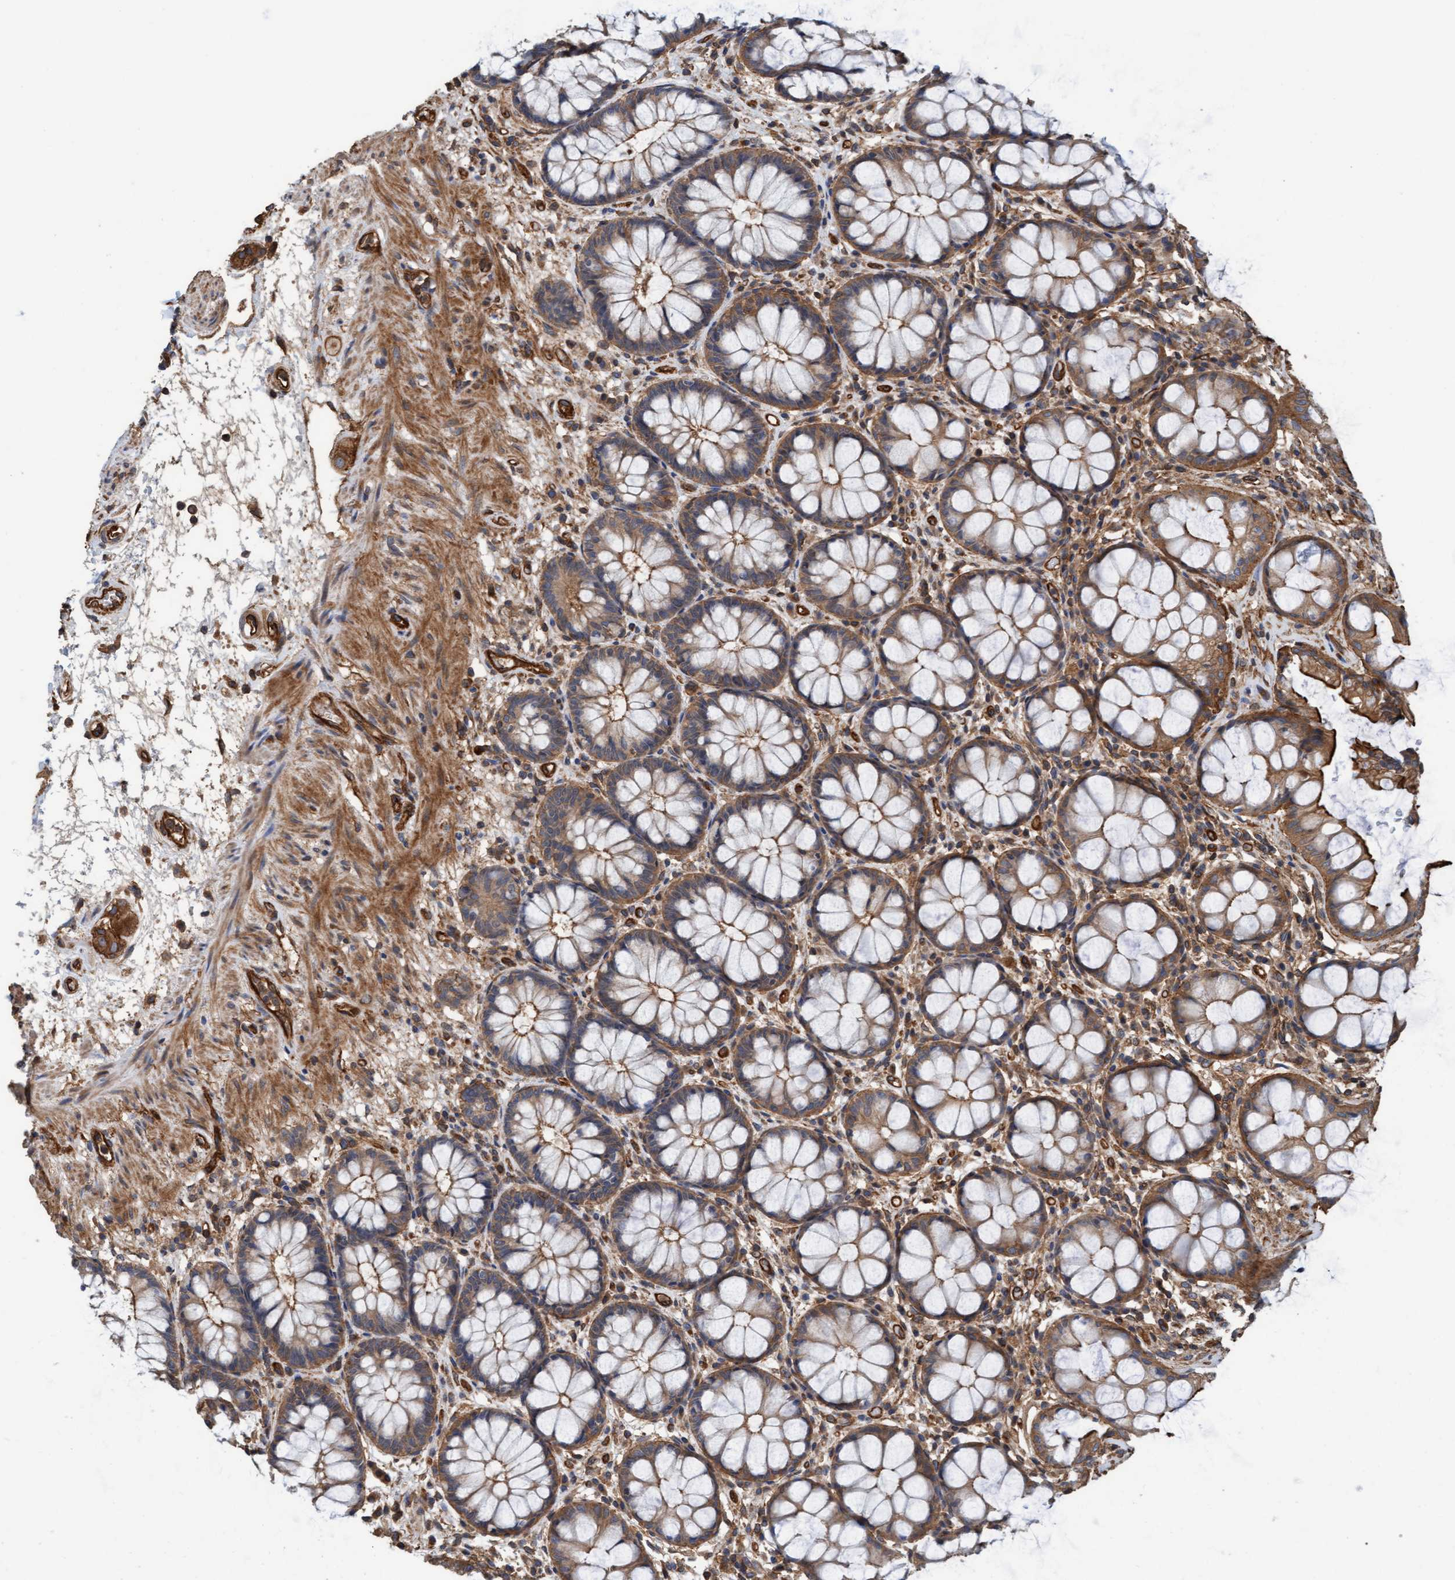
{"staining": {"intensity": "strong", "quantity": ">75%", "location": "cytoplasmic/membranous"}, "tissue": "rectum", "cell_type": "Glandular cells", "image_type": "normal", "snomed": [{"axis": "morphology", "description": "Normal tissue, NOS"}, {"axis": "topography", "description": "Rectum"}], "caption": "This micrograph shows immunohistochemistry (IHC) staining of unremarkable human rectum, with high strong cytoplasmic/membranous staining in approximately >75% of glandular cells.", "gene": "STXBP4", "patient": {"sex": "male", "age": 64}}